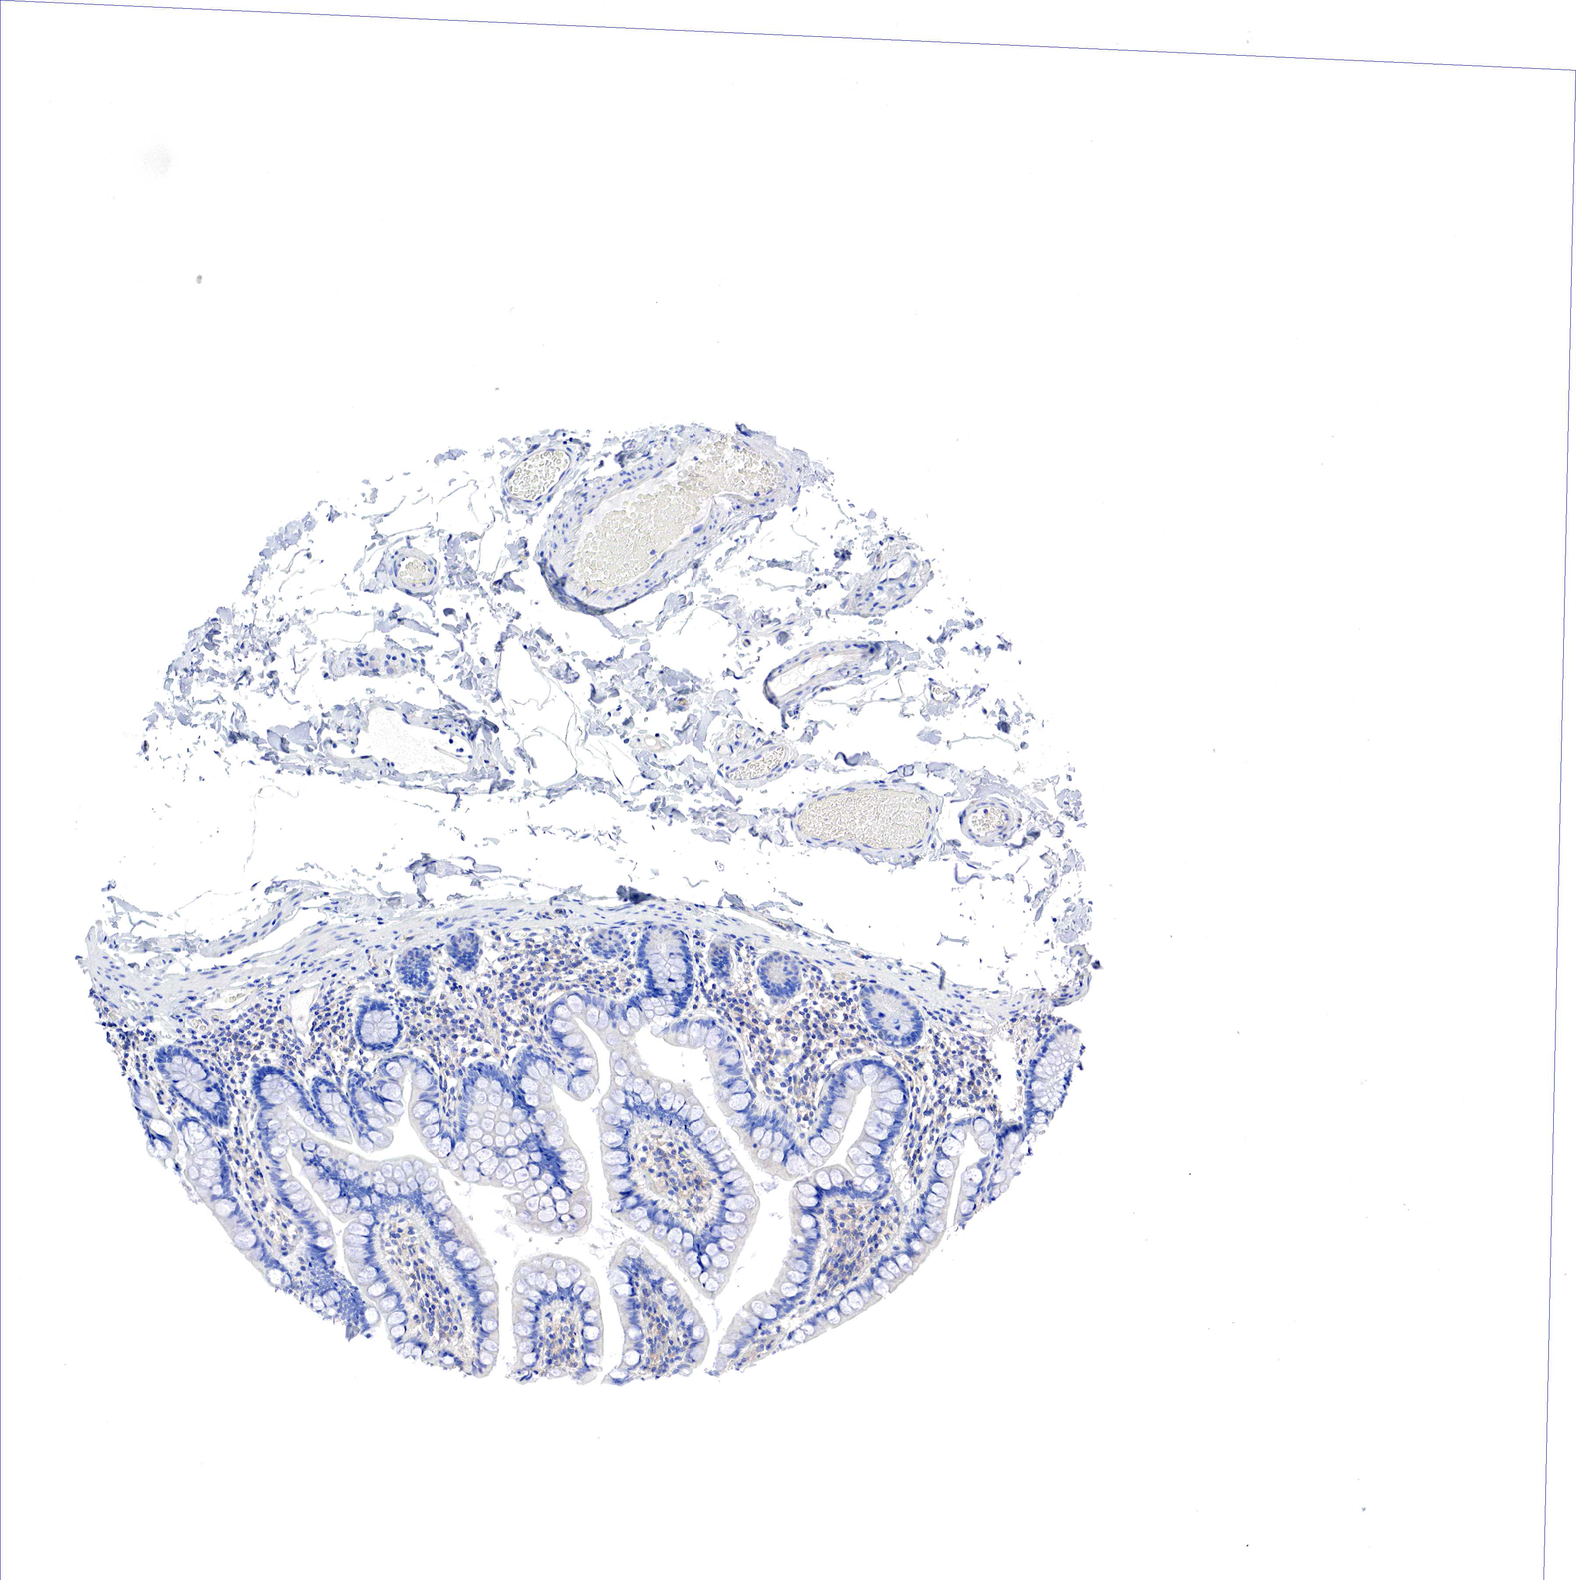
{"staining": {"intensity": "negative", "quantity": "none", "location": "none"}, "tissue": "colon", "cell_type": "Endothelial cells", "image_type": "normal", "snomed": [{"axis": "morphology", "description": "Normal tissue, NOS"}, {"axis": "topography", "description": "Colon"}], "caption": "IHC micrograph of normal colon: colon stained with DAB reveals no significant protein staining in endothelial cells. Brightfield microscopy of immunohistochemistry stained with DAB (brown) and hematoxylin (blue), captured at high magnification.", "gene": "MSN", "patient": {"sex": "male", "age": 54}}